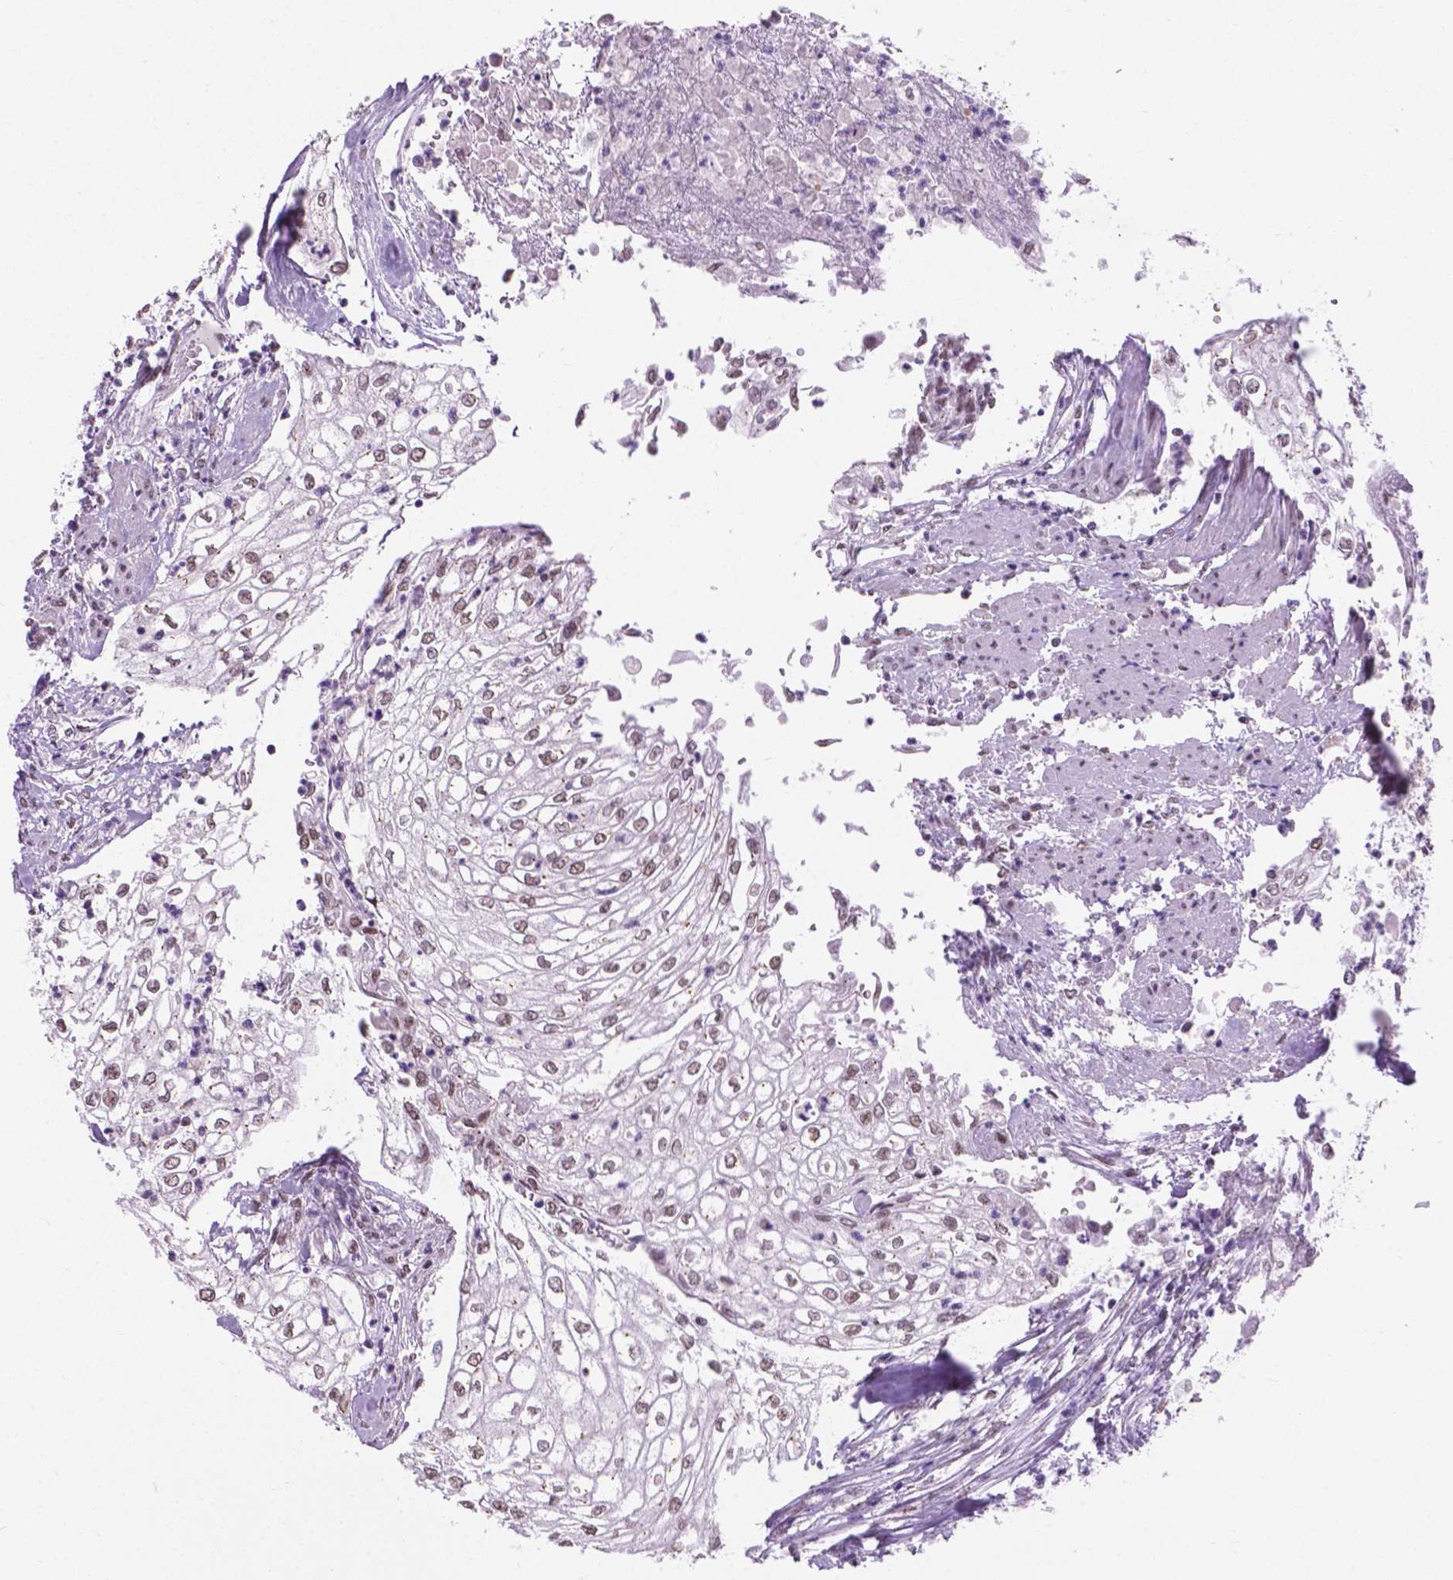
{"staining": {"intensity": "weak", "quantity": "<25%", "location": "nuclear"}, "tissue": "urothelial cancer", "cell_type": "Tumor cells", "image_type": "cancer", "snomed": [{"axis": "morphology", "description": "Urothelial carcinoma, High grade"}, {"axis": "topography", "description": "Urinary bladder"}], "caption": "Tumor cells show no significant expression in urothelial carcinoma (high-grade).", "gene": "ABI2", "patient": {"sex": "male", "age": 62}}